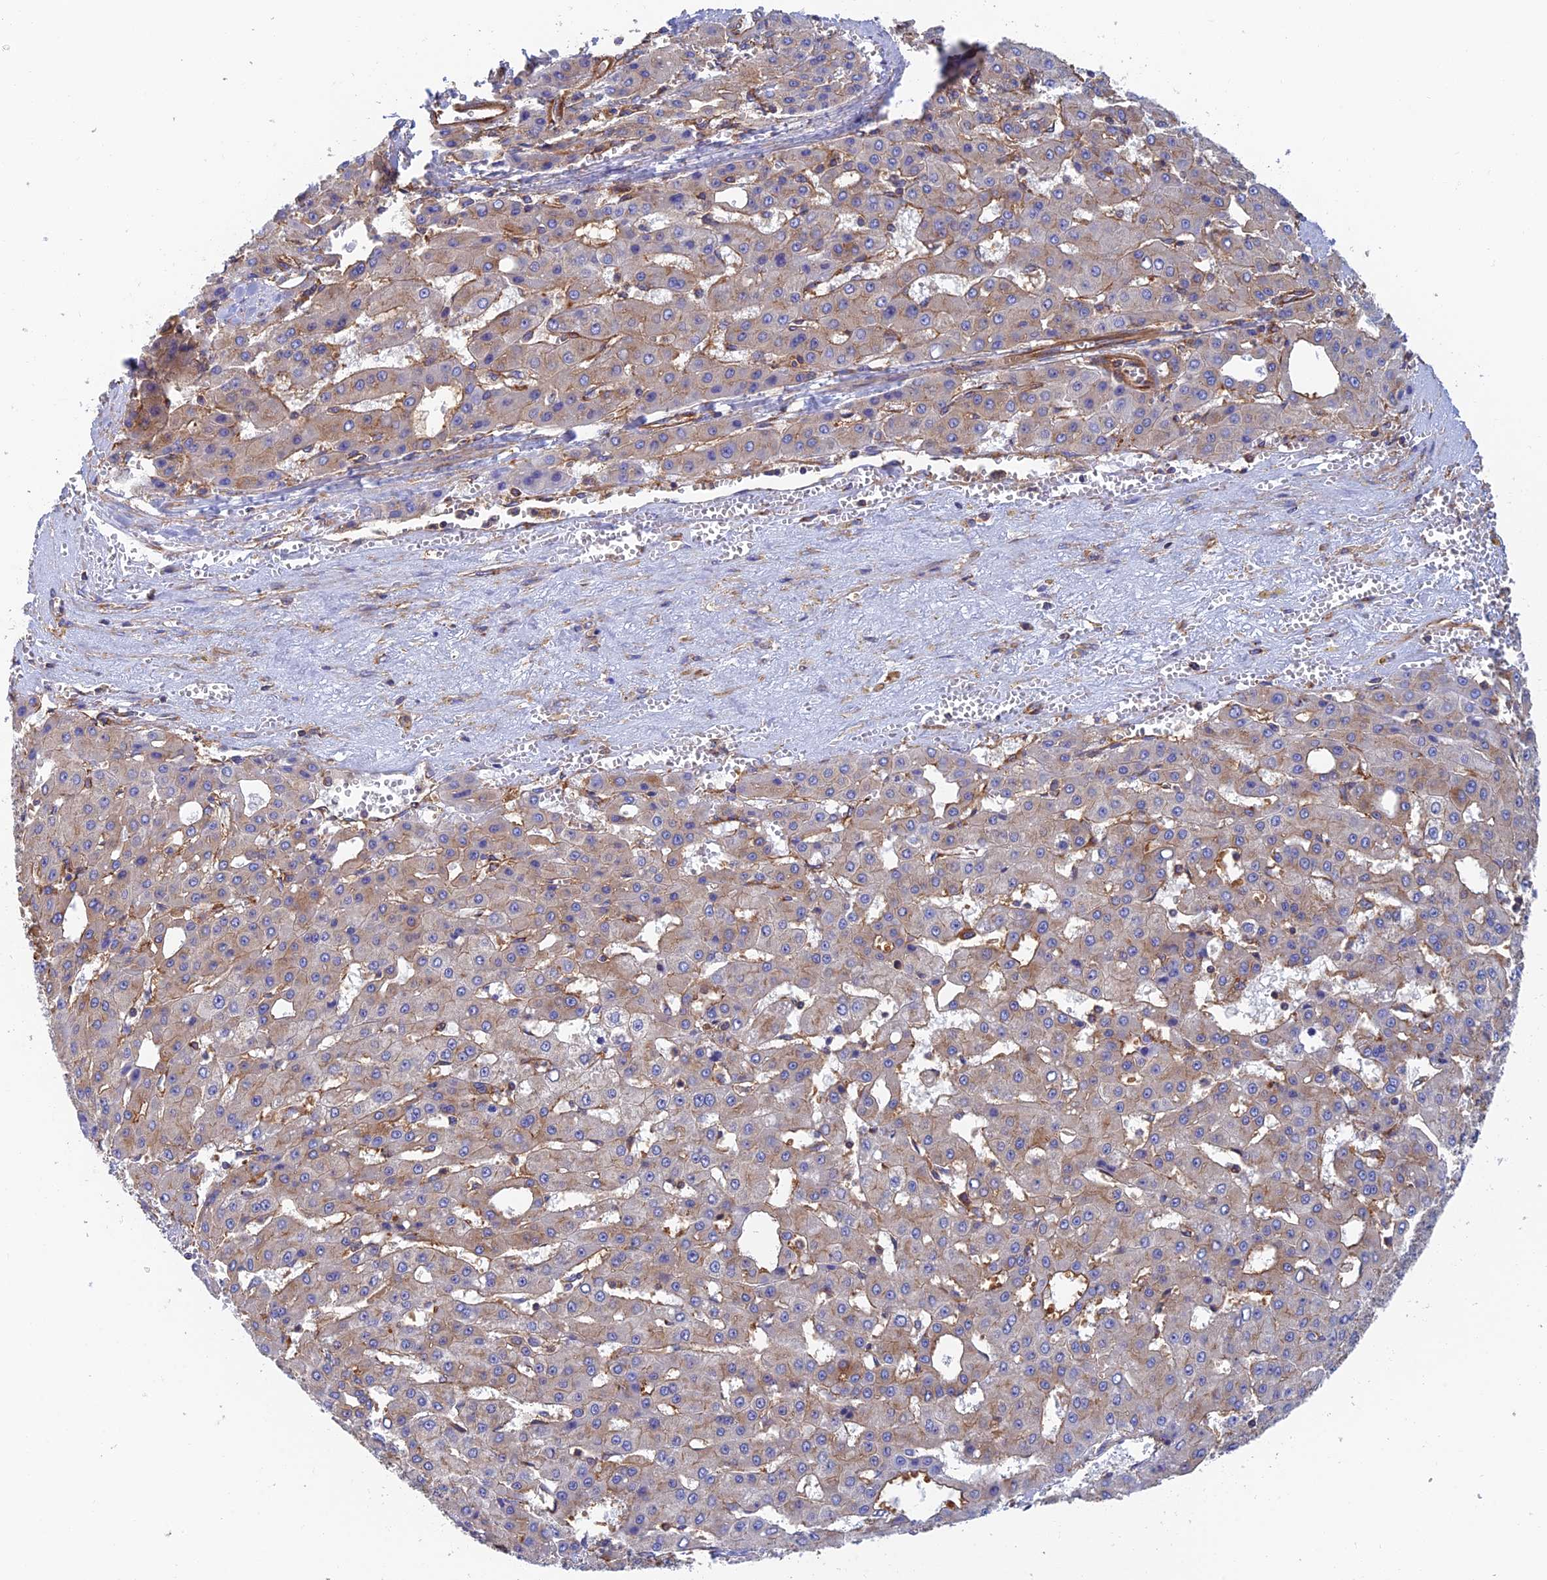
{"staining": {"intensity": "weak", "quantity": "<25%", "location": "cytoplasmic/membranous"}, "tissue": "liver cancer", "cell_type": "Tumor cells", "image_type": "cancer", "snomed": [{"axis": "morphology", "description": "Carcinoma, Hepatocellular, NOS"}, {"axis": "topography", "description": "Liver"}], "caption": "This is an IHC photomicrograph of human liver hepatocellular carcinoma. There is no positivity in tumor cells.", "gene": "DCTN2", "patient": {"sex": "male", "age": 47}}